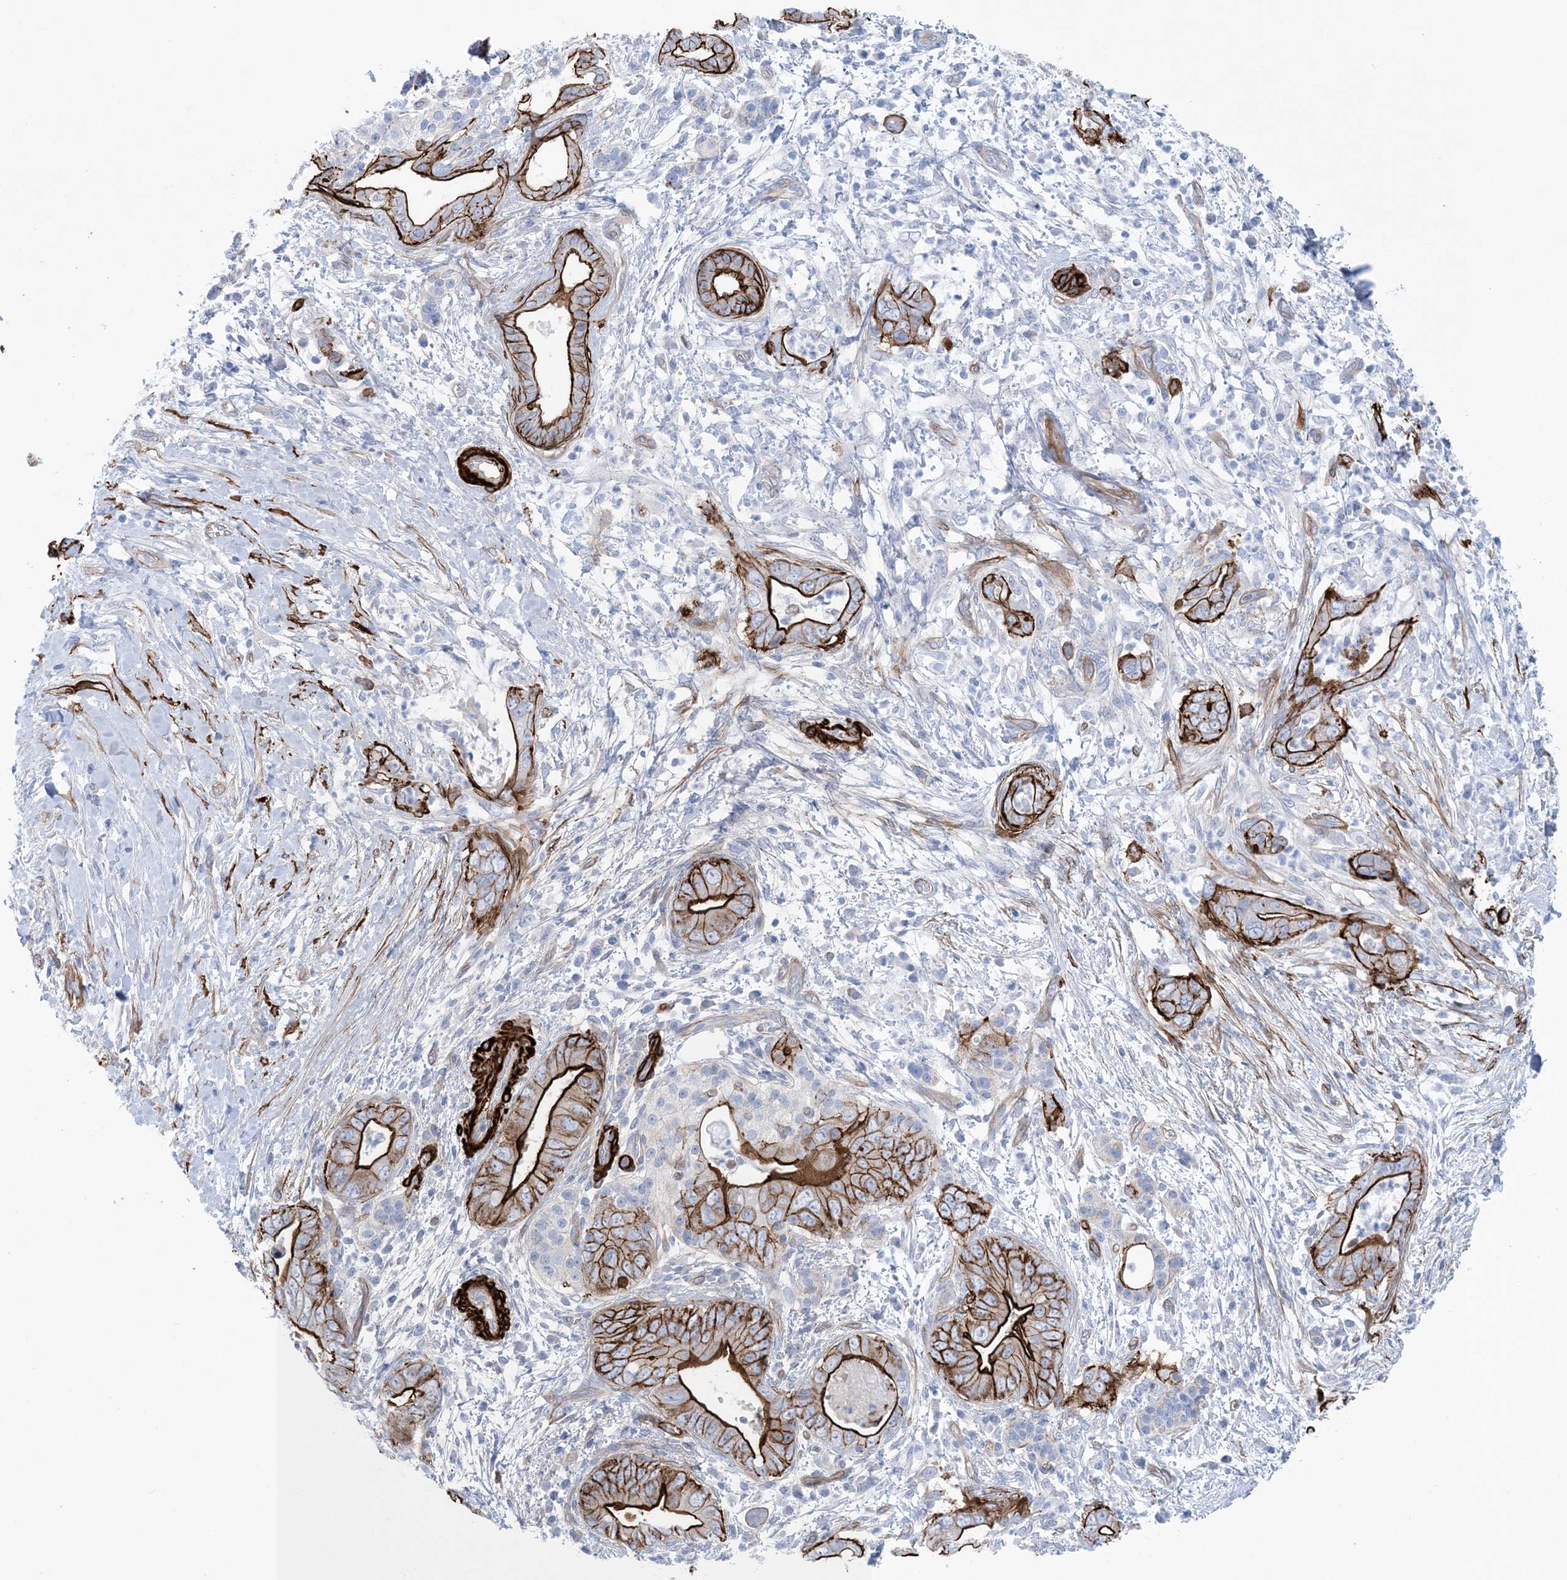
{"staining": {"intensity": "strong", "quantity": "25%-75%", "location": "cytoplasmic/membranous"}, "tissue": "pancreatic cancer", "cell_type": "Tumor cells", "image_type": "cancer", "snomed": [{"axis": "morphology", "description": "Adenocarcinoma, NOS"}, {"axis": "topography", "description": "Pancreas"}], "caption": "An immunohistochemistry photomicrograph of neoplastic tissue is shown. Protein staining in brown highlights strong cytoplasmic/membranous positivity in pancreatic cancer (adenocarcinoma) within tumor cells.", "gene": "SHANK1", "patient": {"sex": "male", "age": 75}}